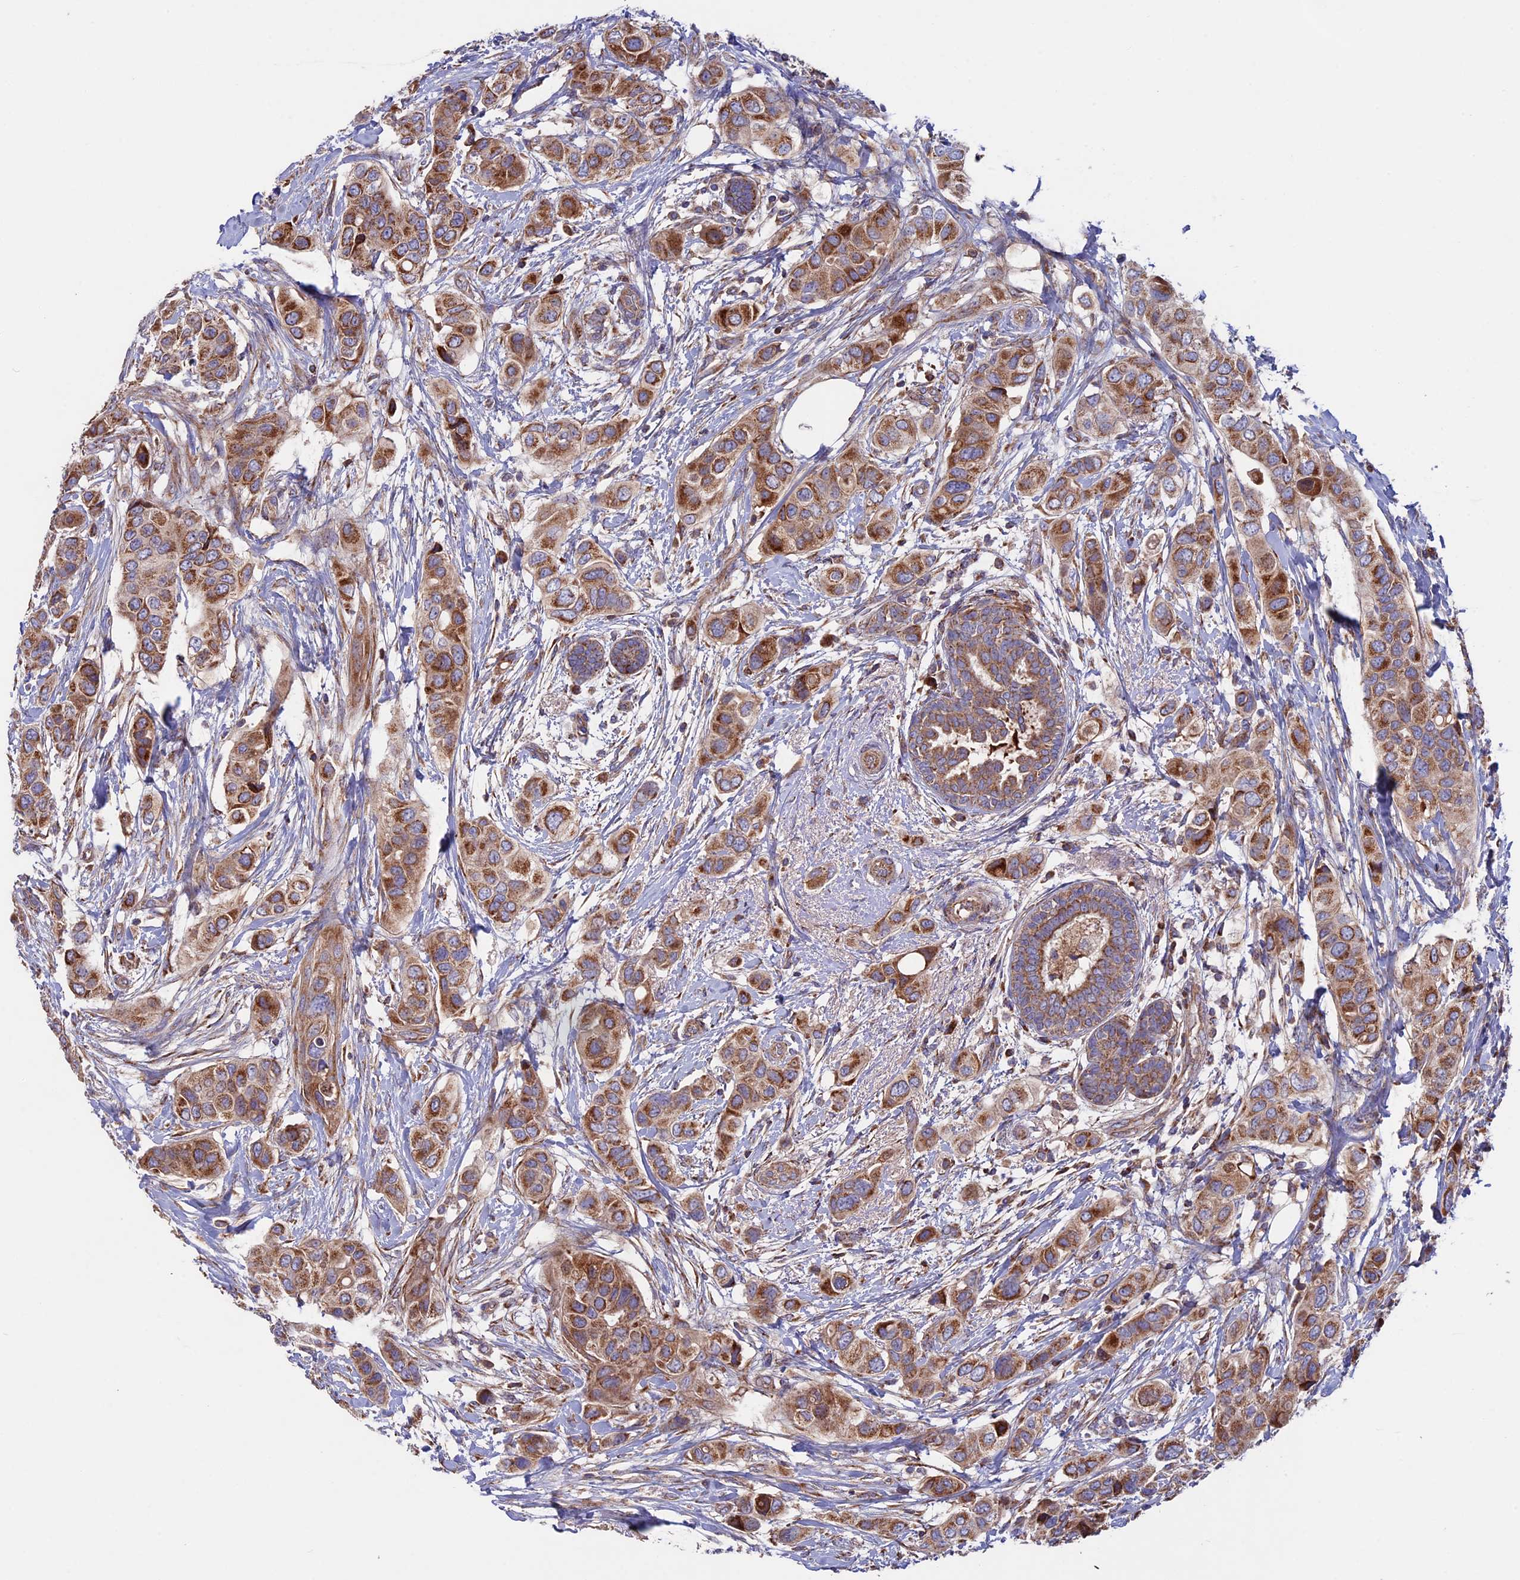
{"staining": {"intensity": "strong", "quantity": ">75%", "location": "cytoplasmic/membranous"}, "tissue": "breast cancer", "cell_type": "Tumor cells", "image_type": "cancer", "snomed": [{"axis": "morphology", "description": "Lobular carcinoma"}, {"axis": "topography", "description": "Breast"}], "caption": "The image demonstrates immunohistochemical staining of breast lobular carcinoma. There is strong cytoplasmic/membranous staining is appreciated in approximately >75% of tumor cells.", "gene": "SLC15A5", "patient": {"sex": "female", "age": 51}}